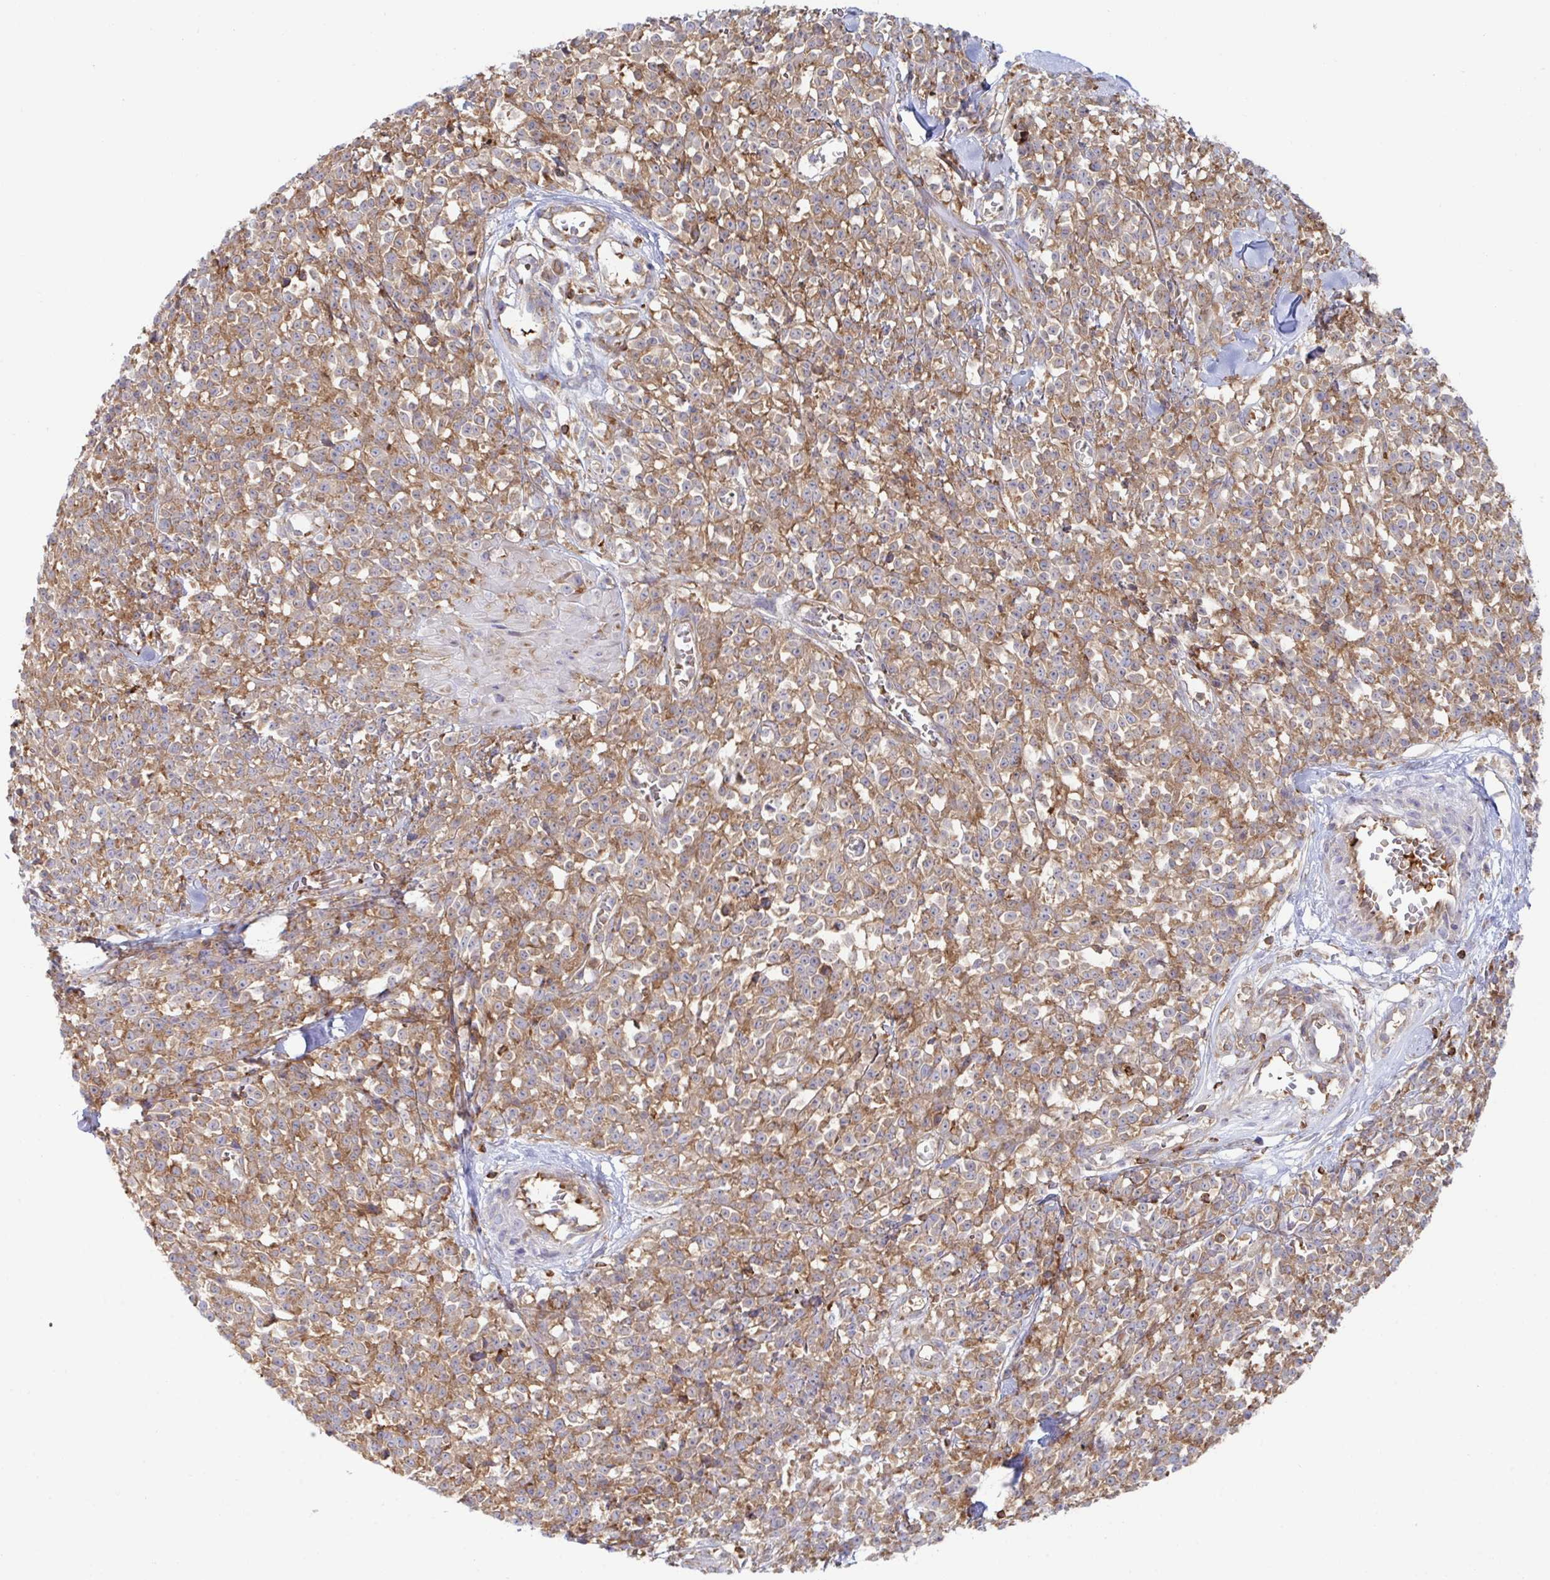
{"staining": {"intensity": "moderate", "quantity": ">75%", "location": "cytoplasmic/membranous"}, "tissue": "melanoma", "cell_type": "Tumor cells", "image_type": "cancer", "snomed": [{"axis": "morphology", "description": "Malignant melanoma, NOS"}, {"axis": "topography", "description": "Skin"}, {"axis": "topography", "description": "Skin of trunk"}], "caption": "Tumor cells exhibit medium levels of moderate cytoplasmic/membranous positivity in approximately >75% of cells in human malignant melanoma.", "gene": "WNK1", "patient": {"sex": "male", "age": 74}}